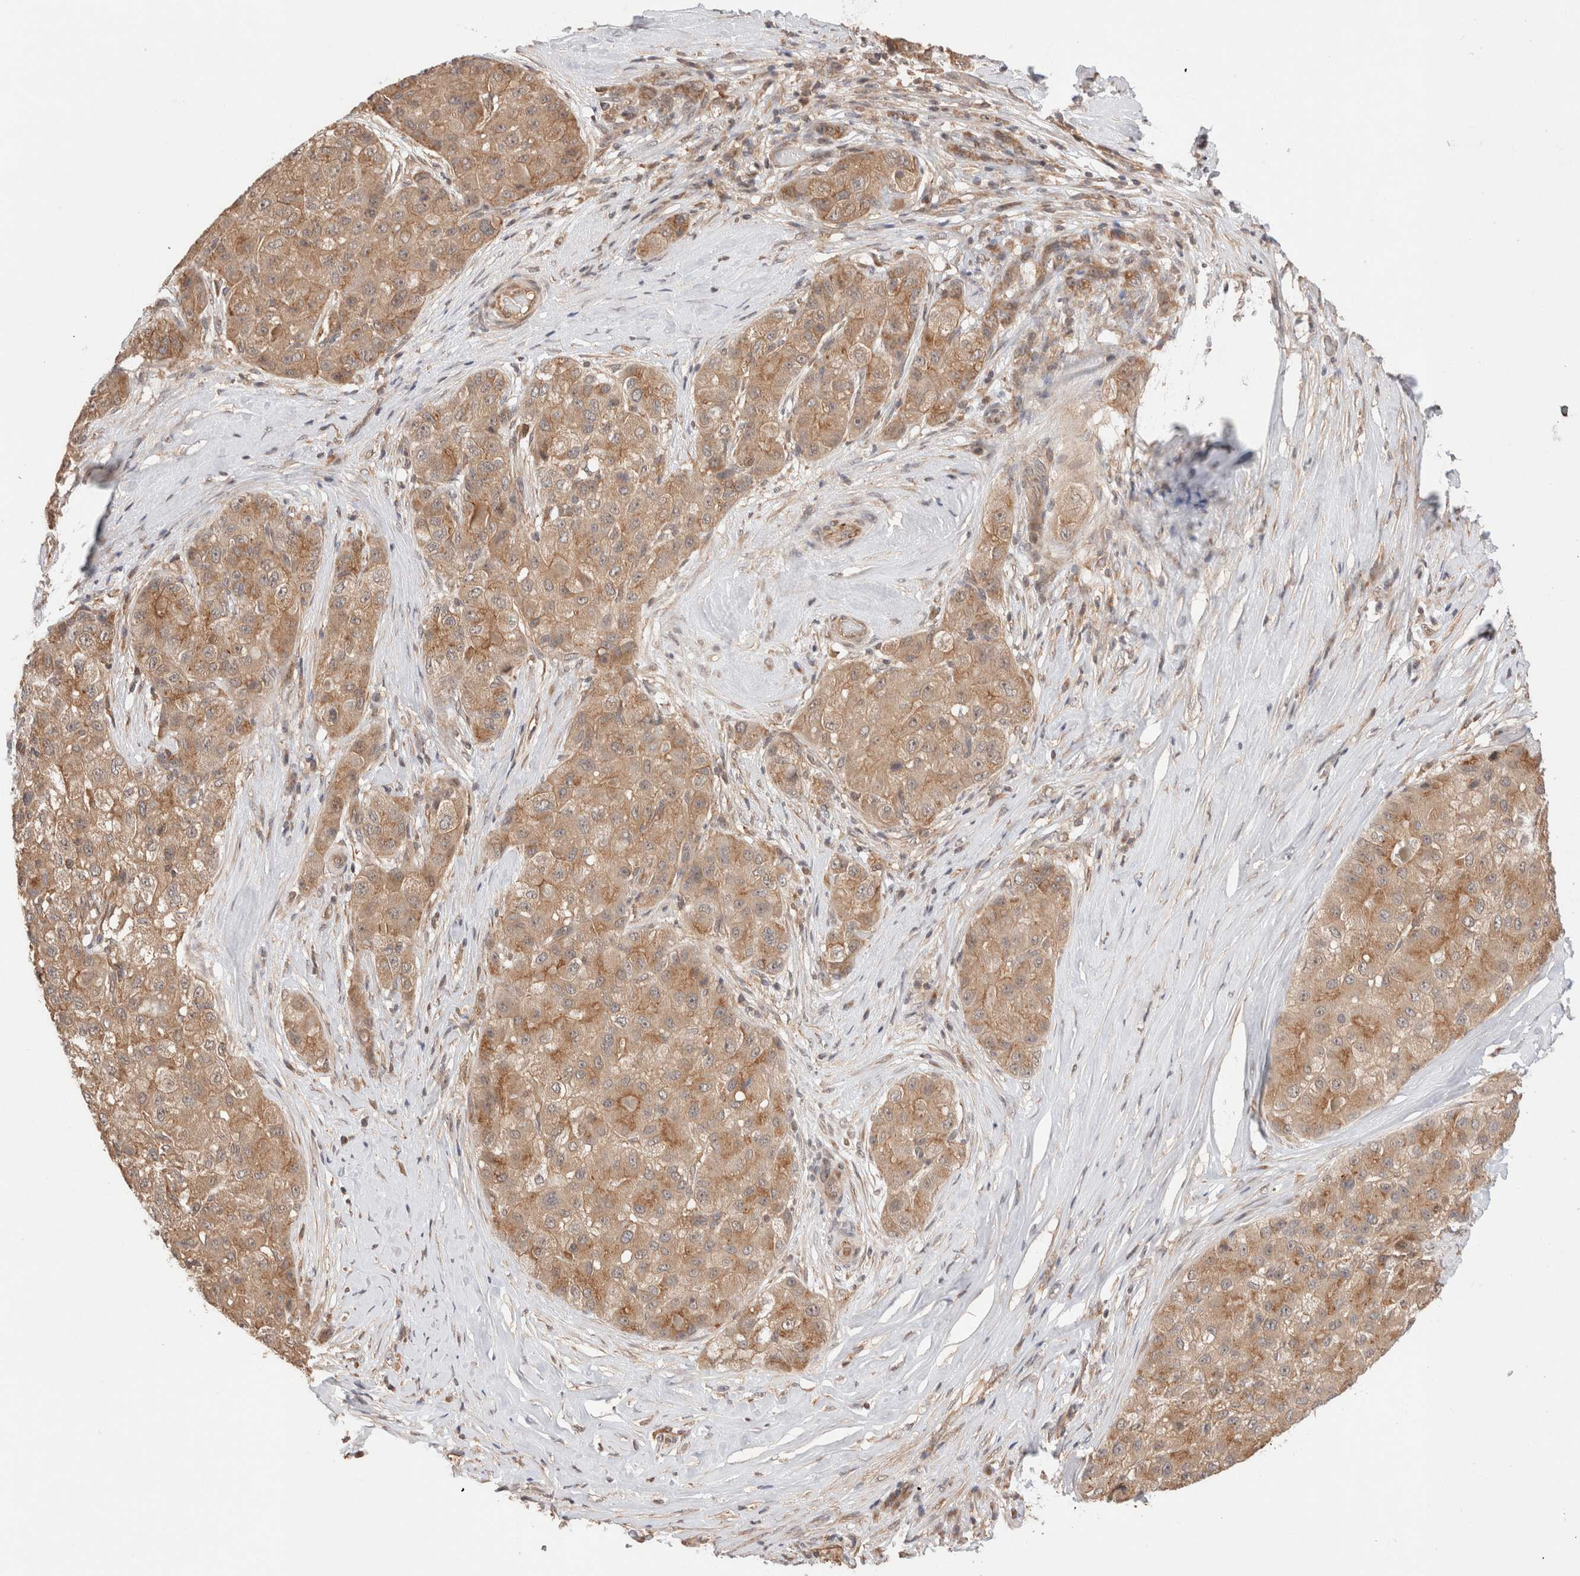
{"staining": {"intensity": "moderate", "quantity": ">75%", "location": "cytoplasmic/membranous"}, "tissue": "liver cancer", "cell_type": "Tumor cells", "image_type": "cancer", "snomed": [{"axis": "morphology", "description": "Carcinoma, Hepatocellular, NOS"}, {"axis": "topography", "description": "Liver"}], "caption": "High-magnification brightfield microscopy of liver hepatocellular carcinoma stained with DAB (3,3'-diaminobenzidine) (brown) and counterstained with hematoxylin (blue). tumor cells exhibit moderate cytoplasmic/membranous positivity is appreciated in approximately>75% of cells. (DAB IHC with brightfield microscopy, high magnification).", "gene": "SIKE1", "patient": {"sex": "male", "age": 80}}